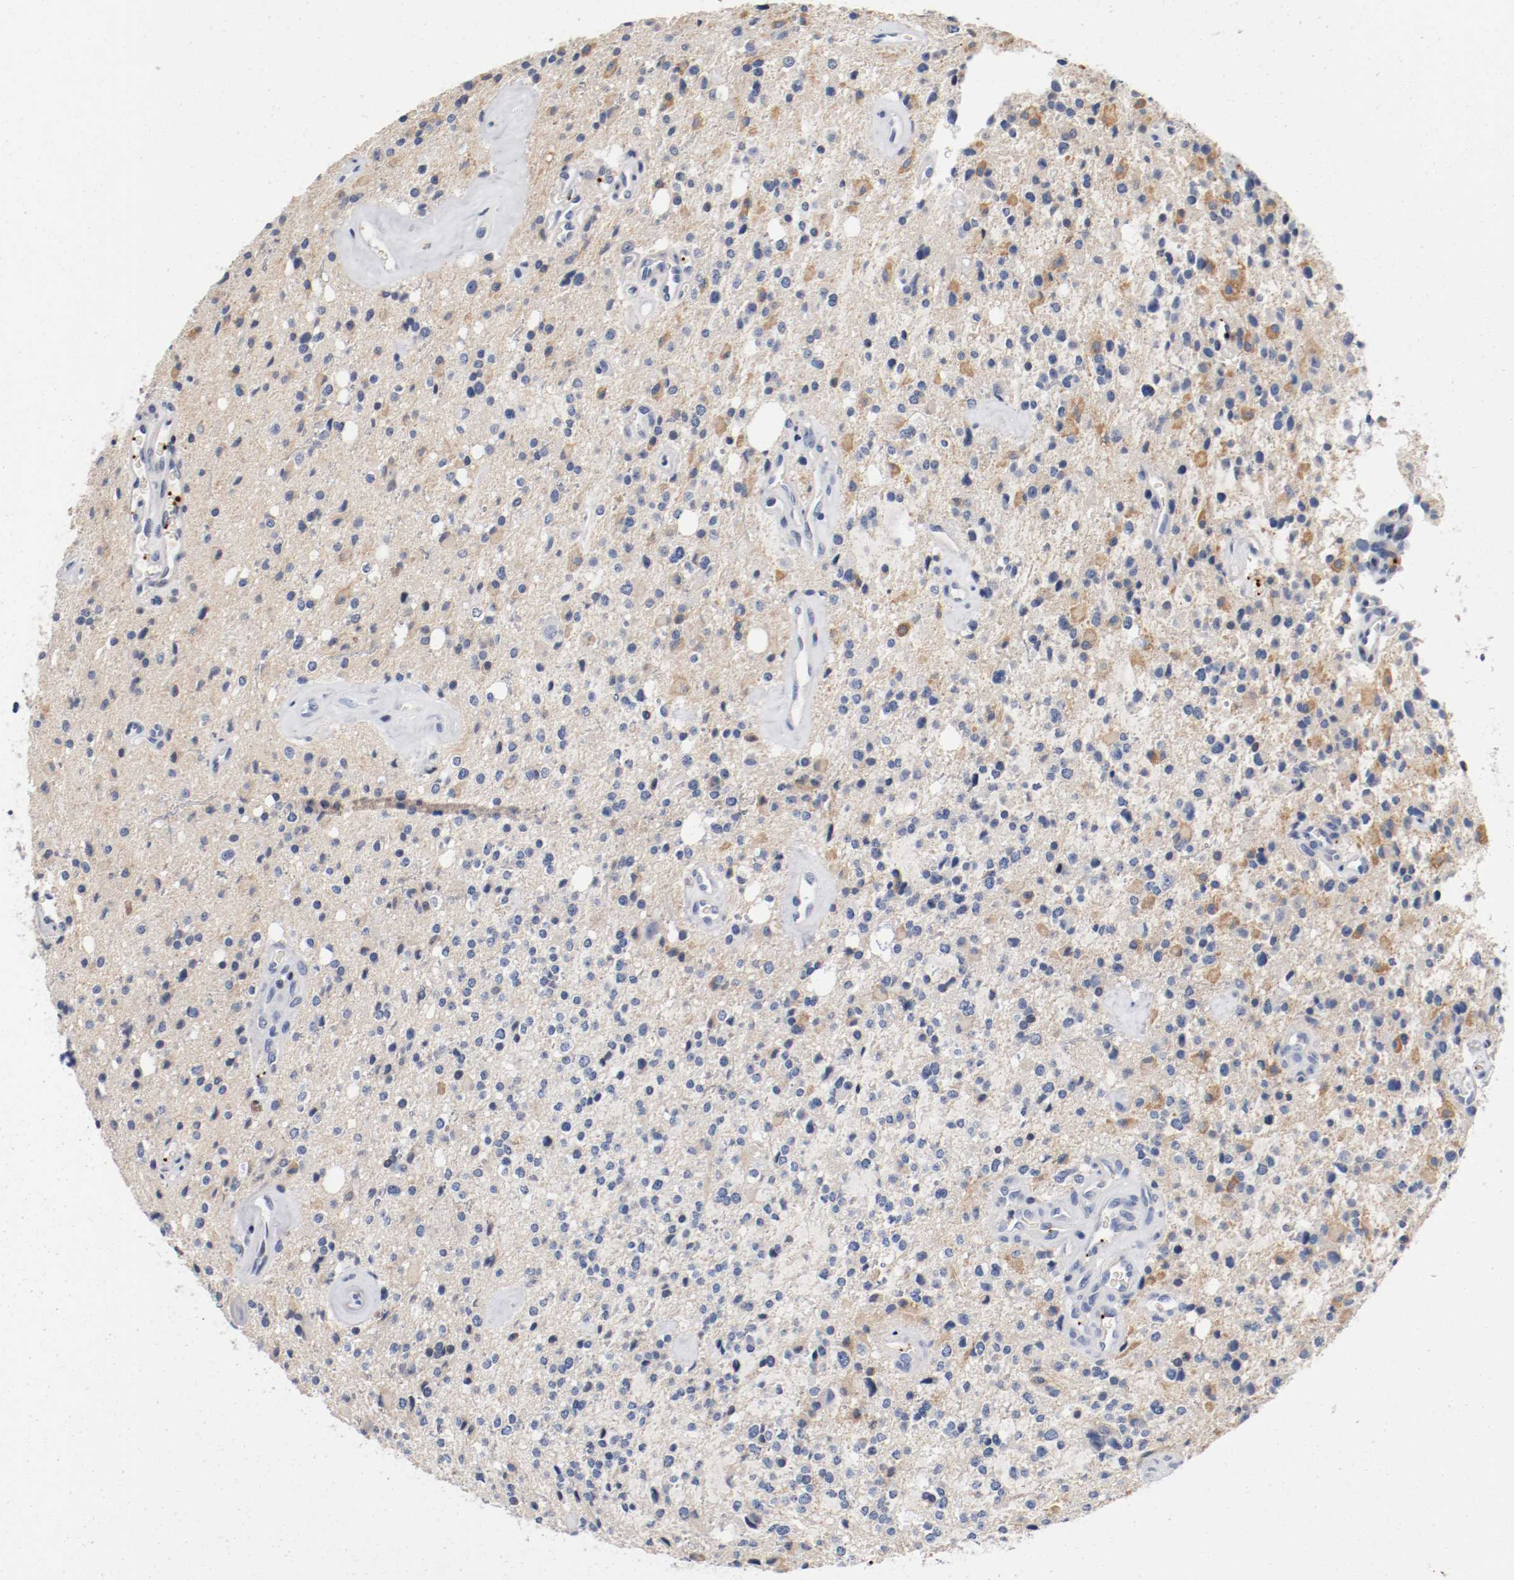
{"staining": {"intensity": "negative", "quantity": "none", "location": "none"}, "tissue": "glioma", "cell_type": "Tumor cells", "image_type": "cancer", "snomed": [{"axis": "morphology", "description": "Glioma, malignant, High grade"}, {"axis": "topography", "description": "Brain"}], "caption": "Tumor cells are negative for brown protein staining in malignant high-grade glioma.", "gene": "PIM1", "patient": {"sex": "male", "age": 47}}